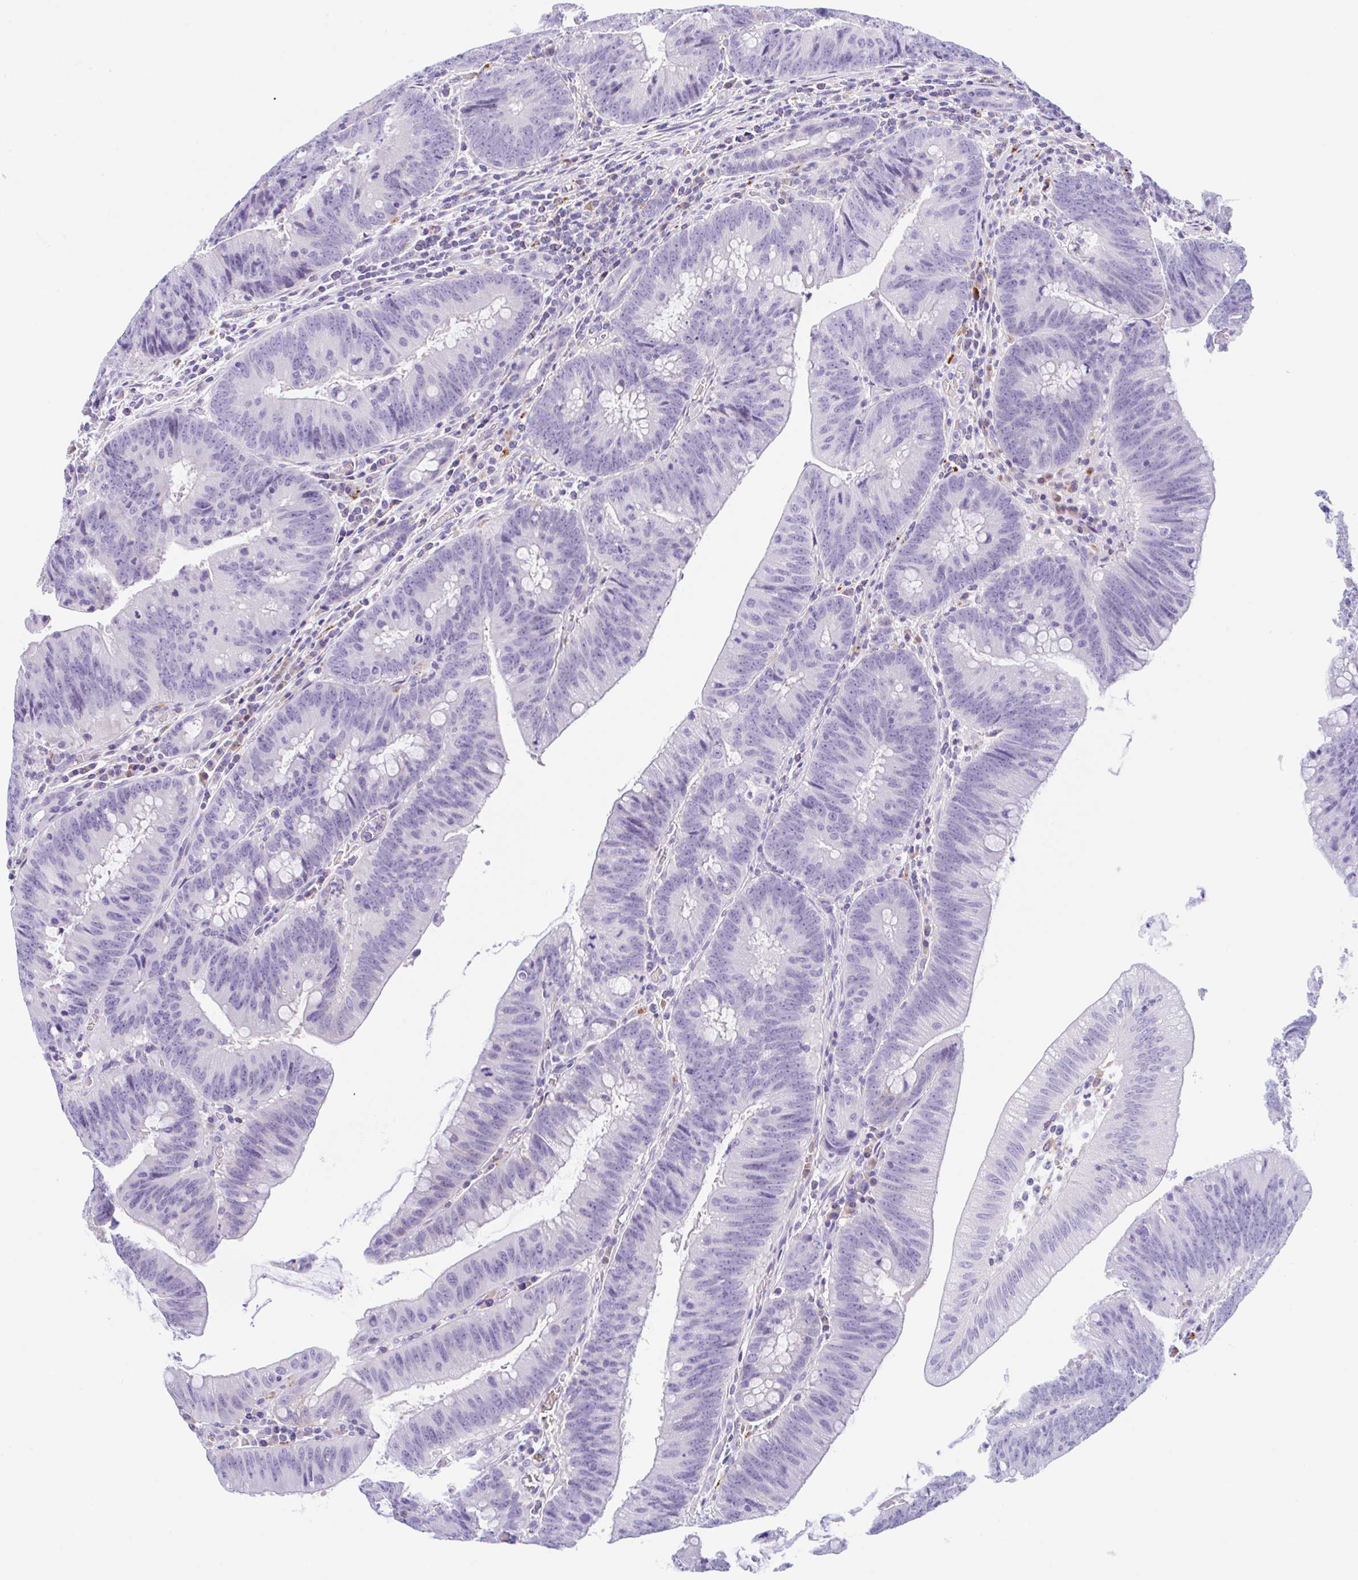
{"staining": {"intensity": "negative", "quantity": "none", "location": "none"}, "tissue": "colorectal cancer", "cell_type": "Tumor cells", "image_type": "cancer", "snomed": [{"axis": "morphology", "description": "Adenocarcinoma, NOS"}, {"axis": "topography", "description": "Colon"}], "caption": "Tumor cells are negative for protein expression in human colorectal cancer.", "gene": "ANKRD9", "patient": {"sex": "female", "age": 87}}